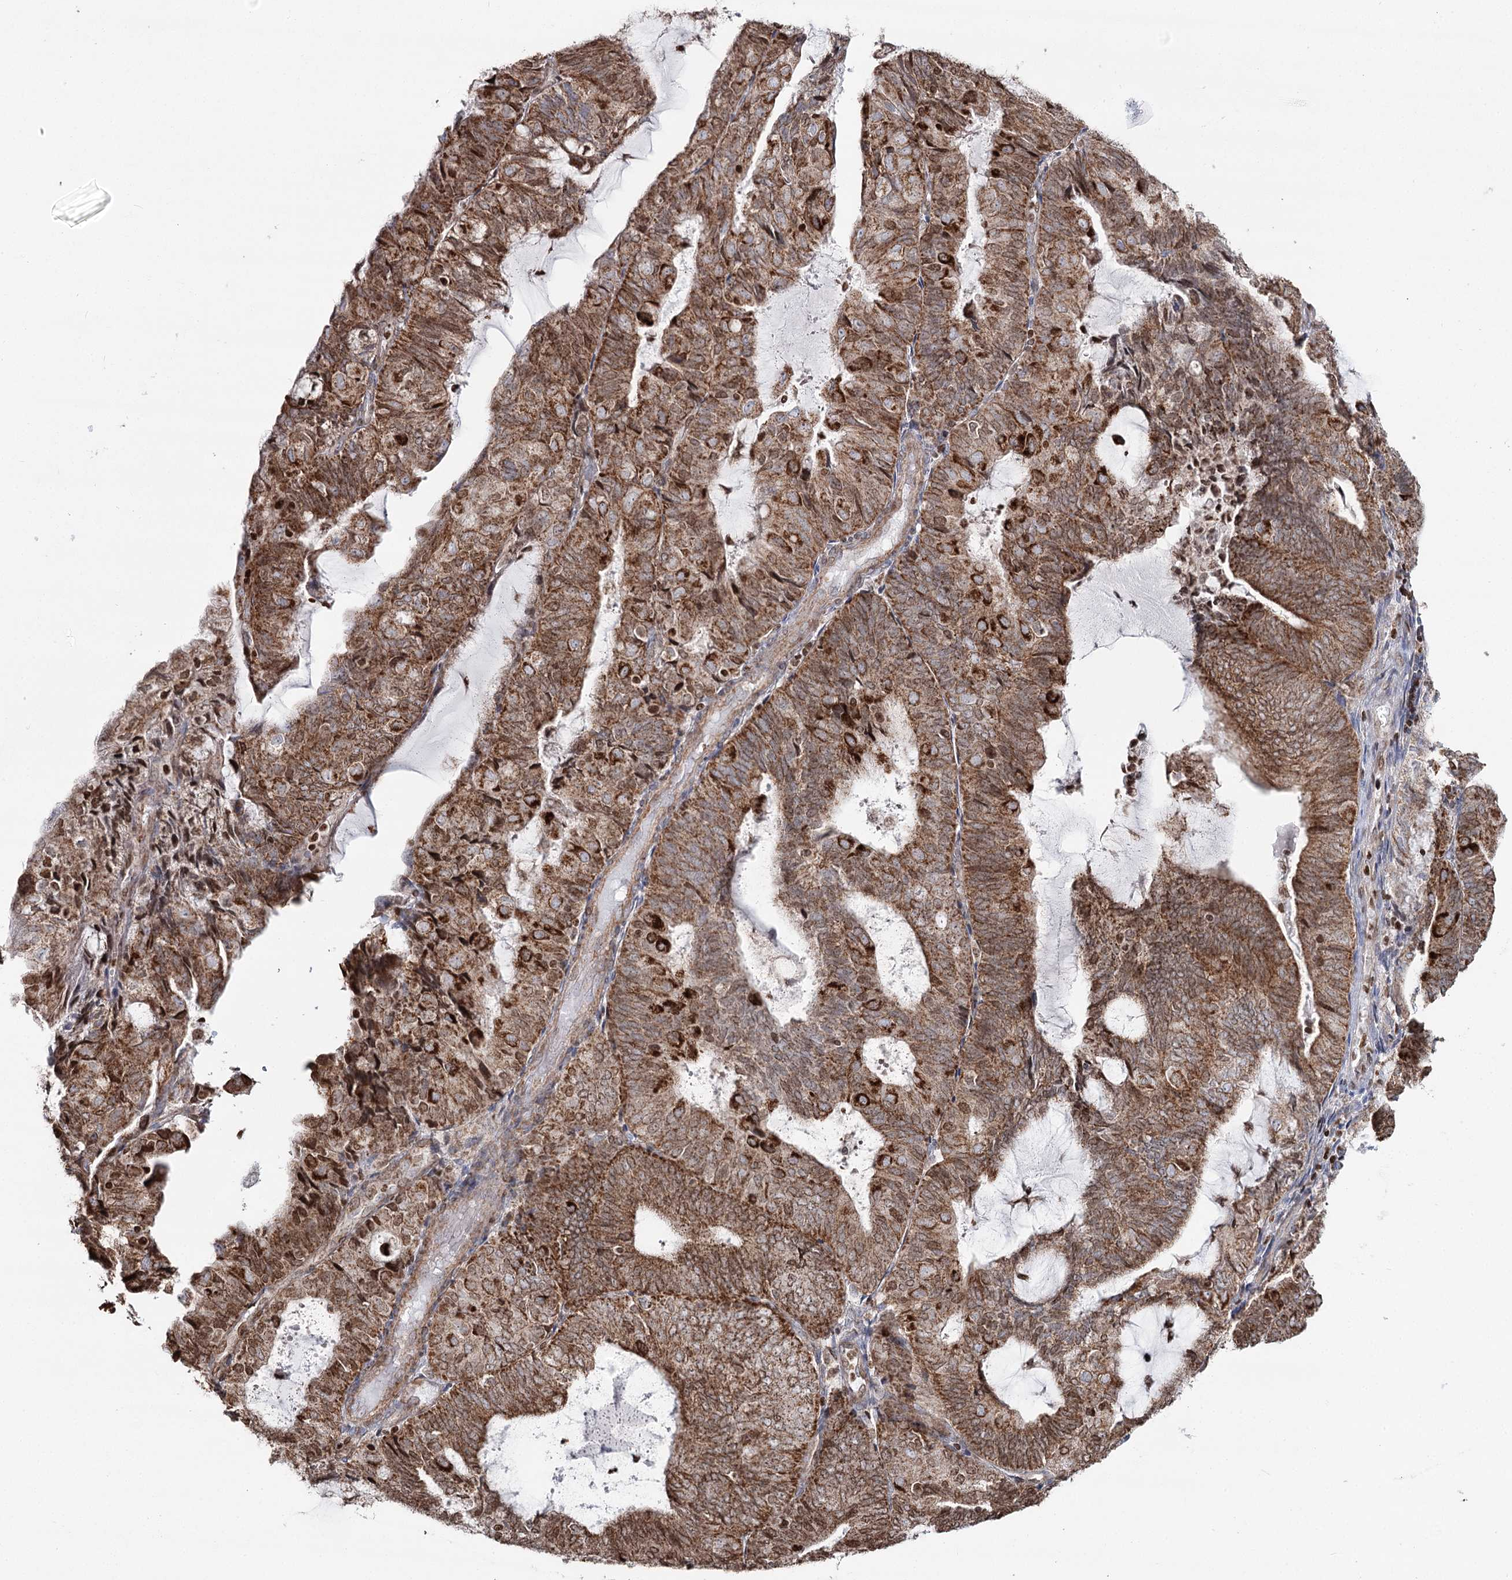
{"staining": {"intensity": "moderate", "quantity": ">75%", "location": "cytoplasmic/membranous,nuclear"}, "tissue": "endometrial cancer", "cell_type": "Tumor cells", "image_type": "cancer", "snomed": [{"axis": "morphology", "description": "Adenocarcinoma, NOS"}, {"axis": "topography", "description": "Endometrium"}], "caption": "A histopathology image of human endometrial cancer (adenocarcinoma) stained for a protein reveals moderate cytoplasmic/membranous and nuclear brown staining in tumor cells.", "gene": "PDHX", "patient": {"sex": "female", "age": 81}}